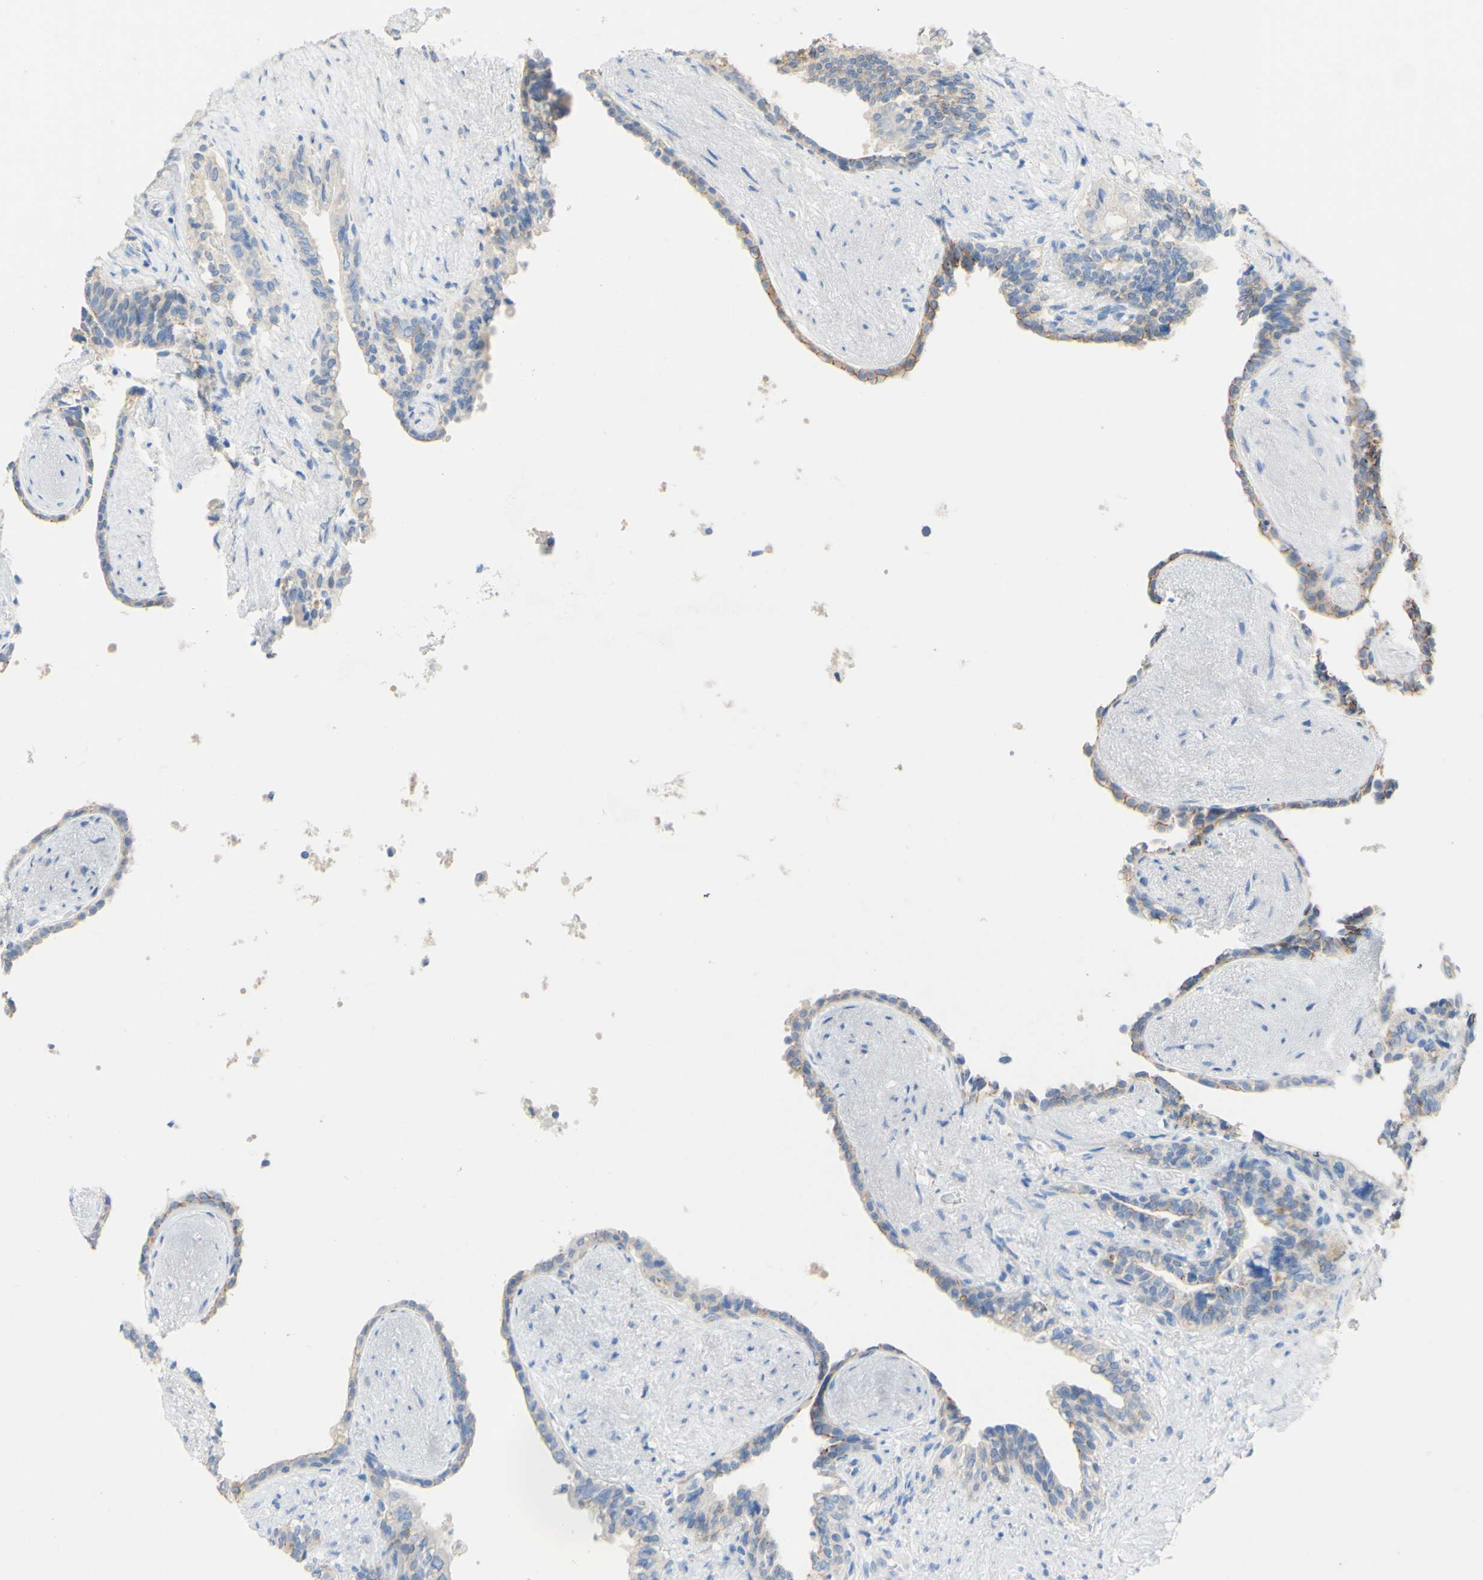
{"staining": {"intensity": "moderate", "quantity": "<25%", "location": "cytoplasmic/membranous"}, "tissue": "seminal vesicle", "cell_type": "Glandular cells", "image_type": "normal", "snomed": [{"axis": "morphology", "description": "Normal tissue, NOS"}, {"axis": "topography", "description": "Seminal veicle"}], "caption": "Protein analysis of benign seminal vesicle demonstrates moderate cytoplasmic/membranous expression in approximately <25% of glandular cells. Immunohistochemistry (ihc) stains the protein of interest in brown and the nuclei are stained blue.", "gene": "DSC2", "patient": {"sex": "male", "age": 63}}